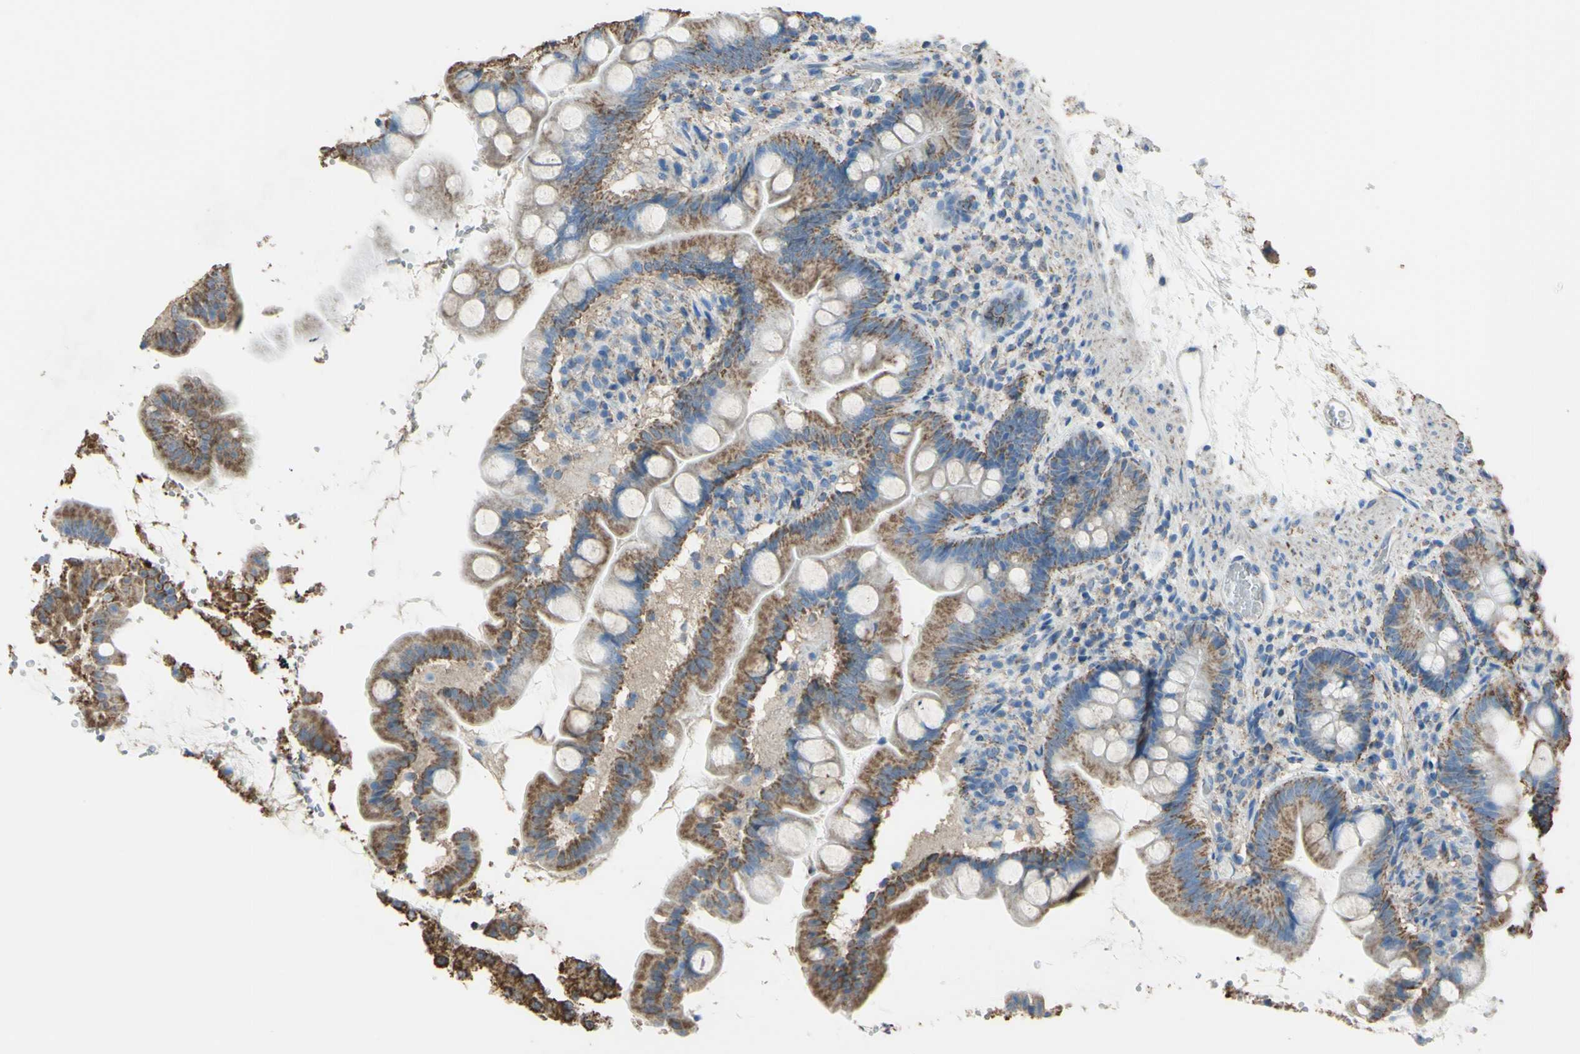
{"staining": {"intensity": "moderate", "quantity": "25%-75%", "location": "cytoplasmic/membranous"}, "tissue": "small intestine", "cell_type": "Glandular cells", "image_type": "normal", "snomed": [{"axis": "morphology", "description": "Normal tissue, NOS"}, {"axis": "topography", "description": "Small intestine"}], "caption": "DAB immunohistochemical staining of unremarkable human small intestine shows moderate cytoplasmic/membranous protein positivity in approximately 25%-75% of glandular cells. (DAB = brown stain, brightfield microscopy at high magnification).", "gene": "CMKLR2", "patient": {"sex": "female", "age": 56}}